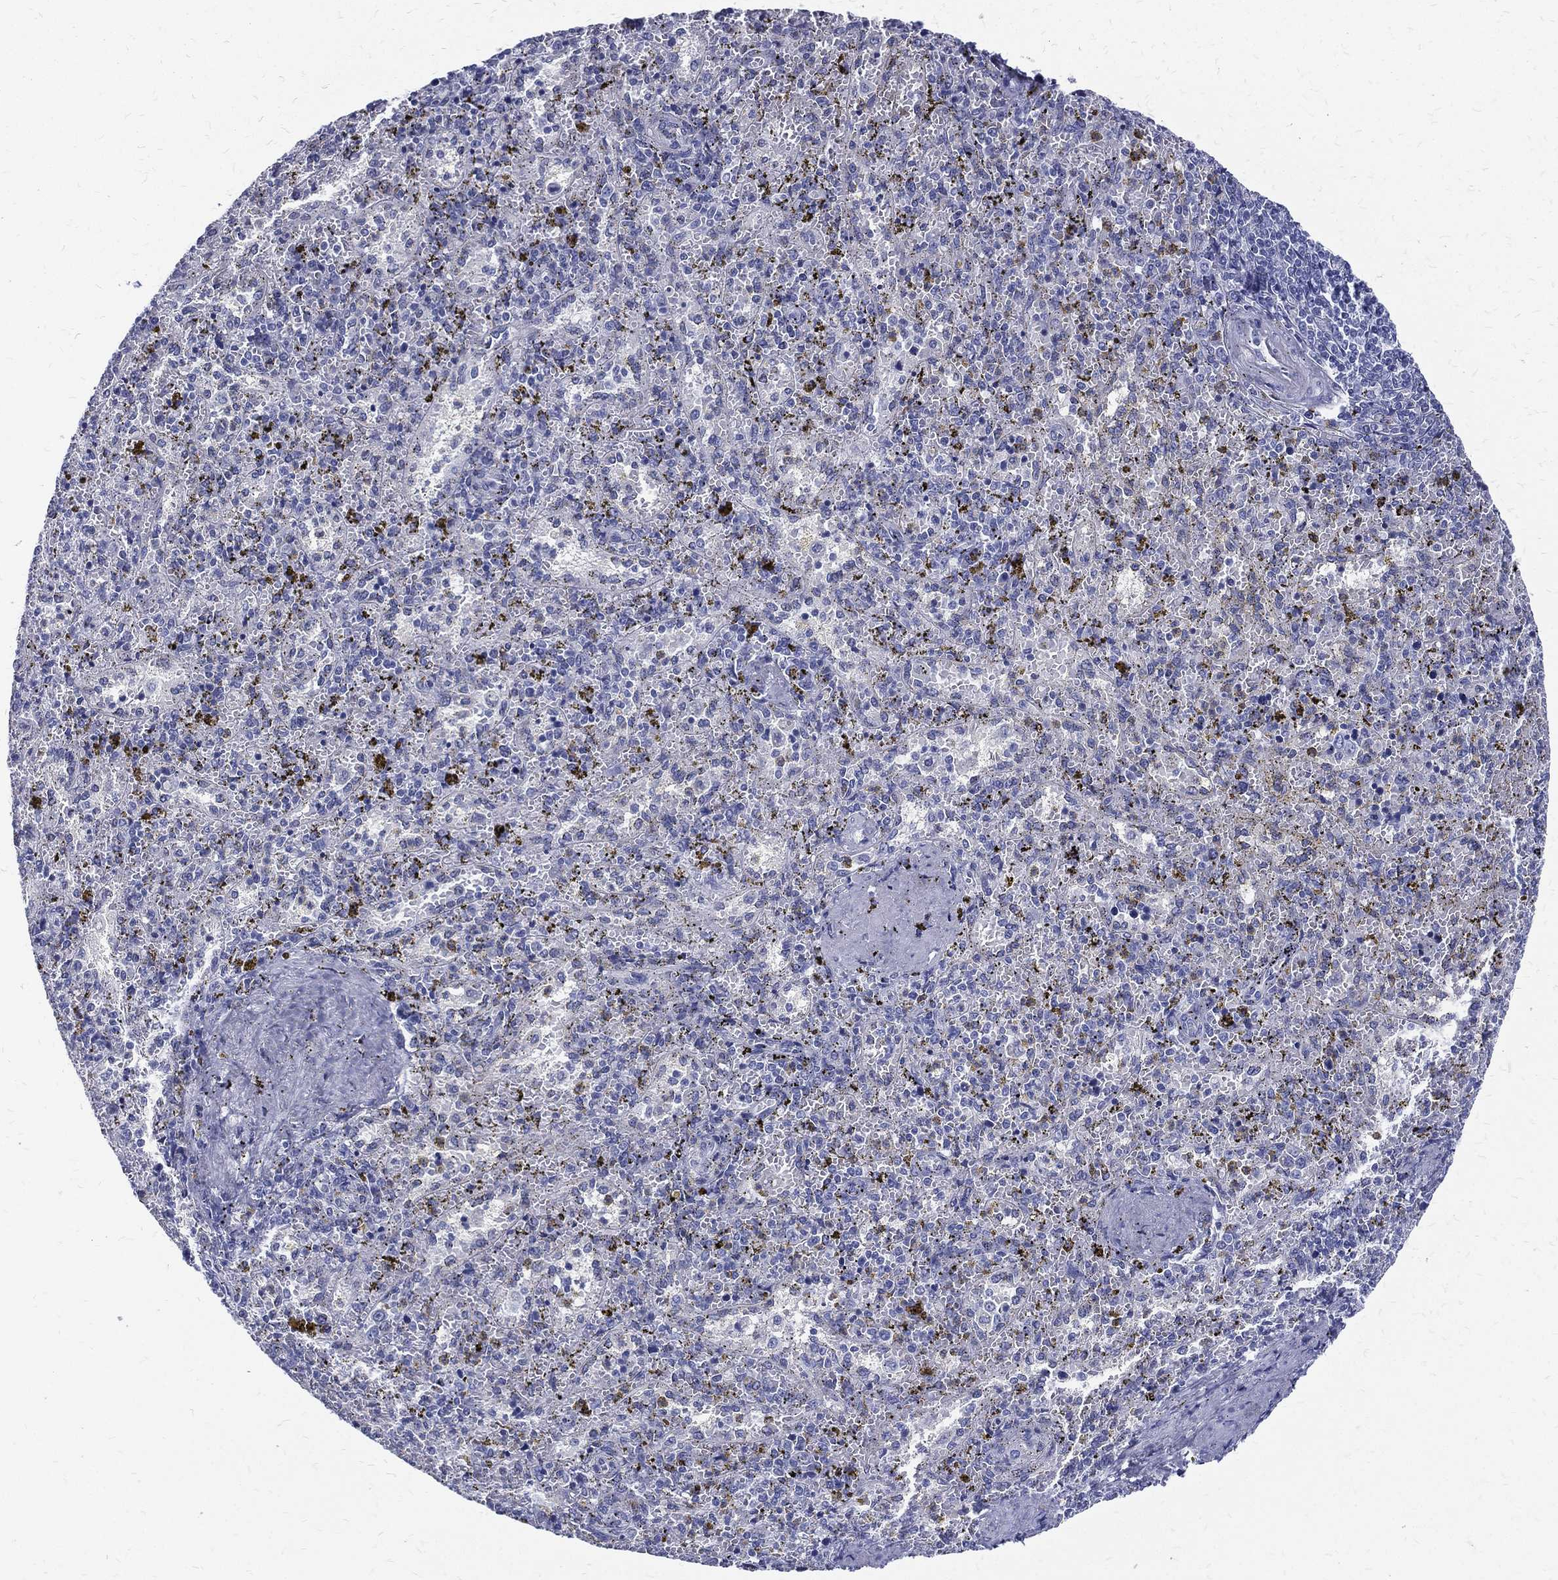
{"staining": {"intensity": "negative", "quantity": "none", "location": "none"}, "tissue": "spleen", "cell_type": "Cells in red pulp", "image_type": "normal", "snomed": [{"axis": "morphology", "description": "Normal tissue, NOS"}, {"axis": "topography", "description": "Spleen"}], "caption": "Immunohistochemical staining of benign spleen demonstrates no significant expression in cells in red pulp. (Brightfield microscopy of DAB (3,3'-diaminobenzidine) immunohistochemistry (IHC) at high magnification).", "gene": "RSPH4A", "patient": {"sex": "female", "age": 50}}